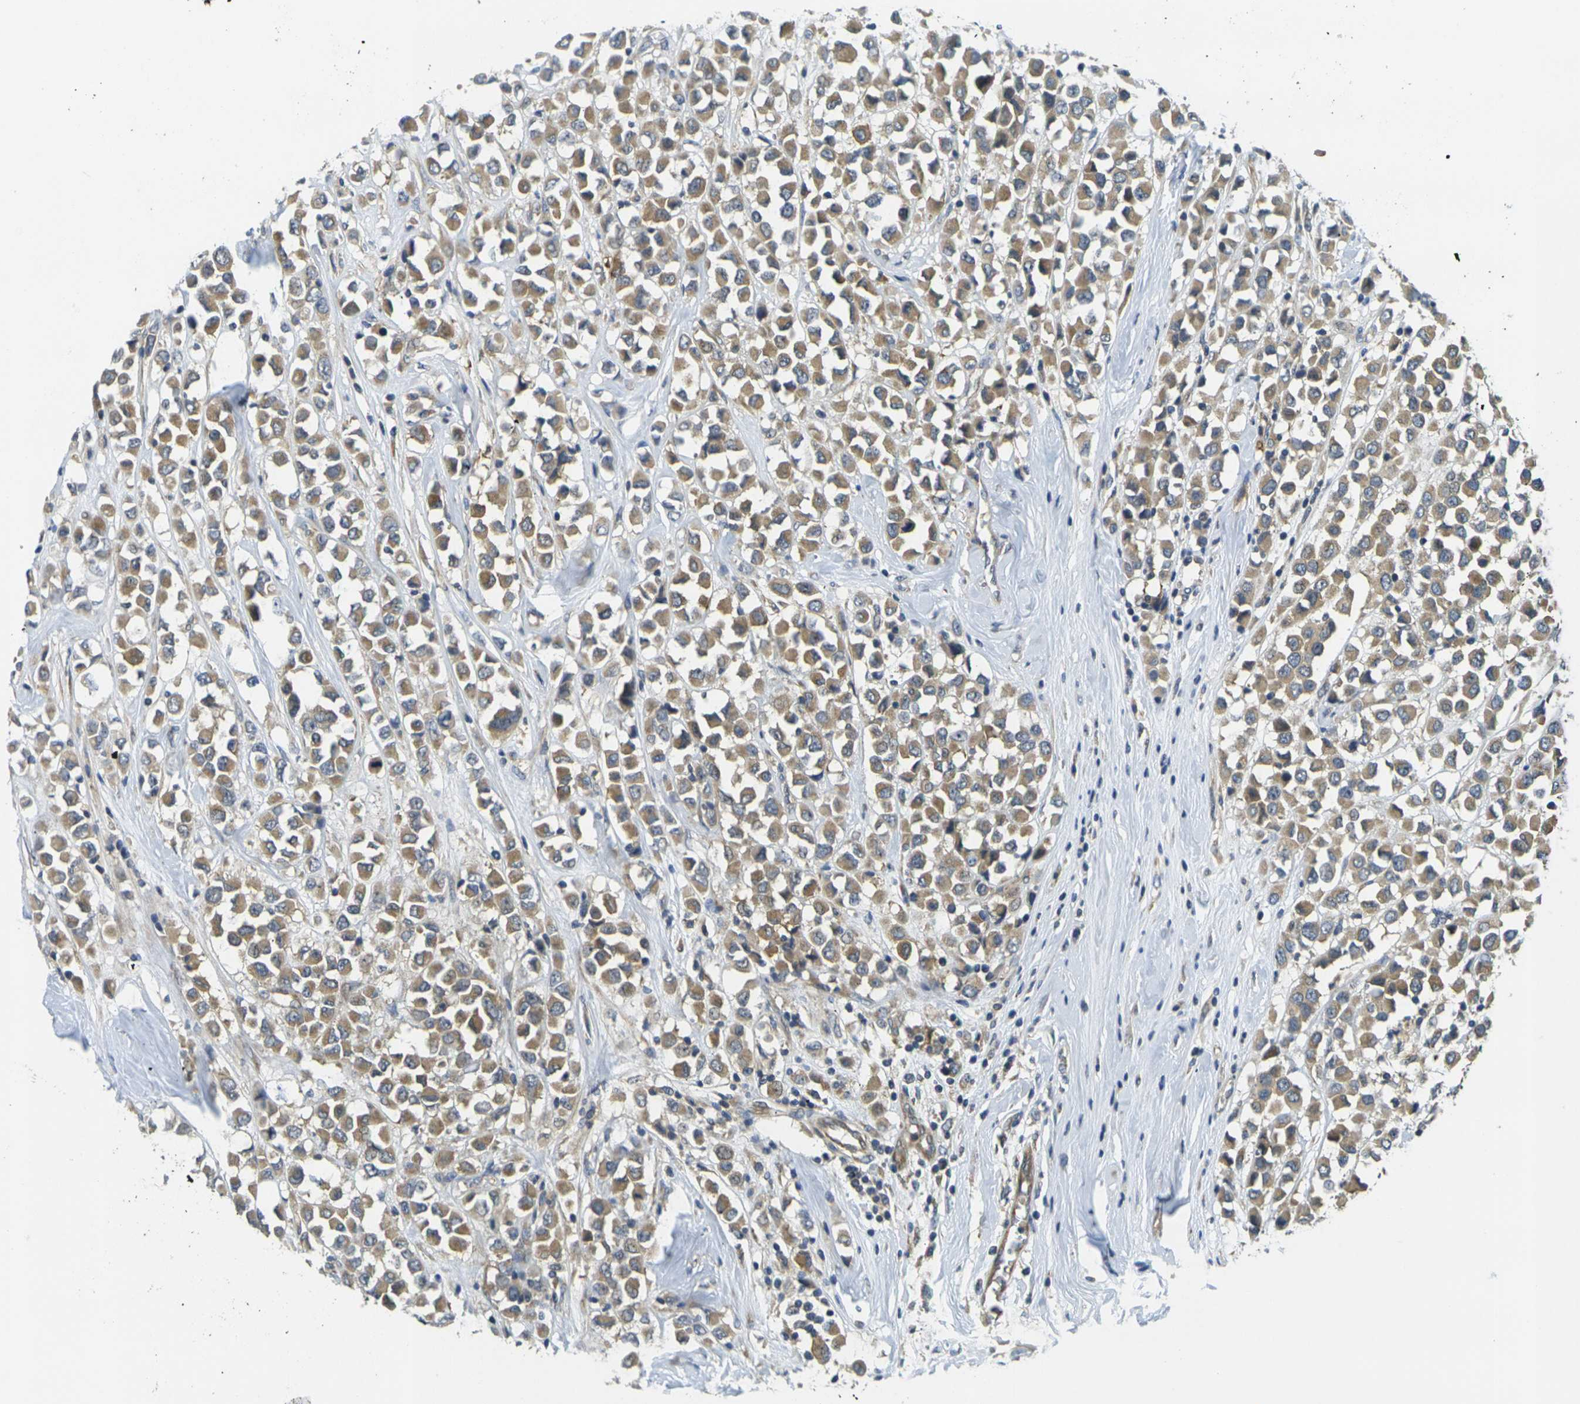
{"staining": {"intensity": "moderate", "quantity": ">75%", "location": "cytoplasmic/membranous"}, "tissue": "breast cancer", "cell_type": "Tumor cells", "image_type": "cancer", "snomed": [{"axis": "morphology", "description": "Duct carcinoma"}, {"axis": "topography", "description": "Breast"}], "caption": "This photomicrograph exhibits IHC staining of human breast invasive ductal carcinoma, with medium moderate cytoplasmic/membranous expression in approximately >75% of tumor cells.", "gene": "MINAR2", "patient": {"sex": "female", "age": 61}}